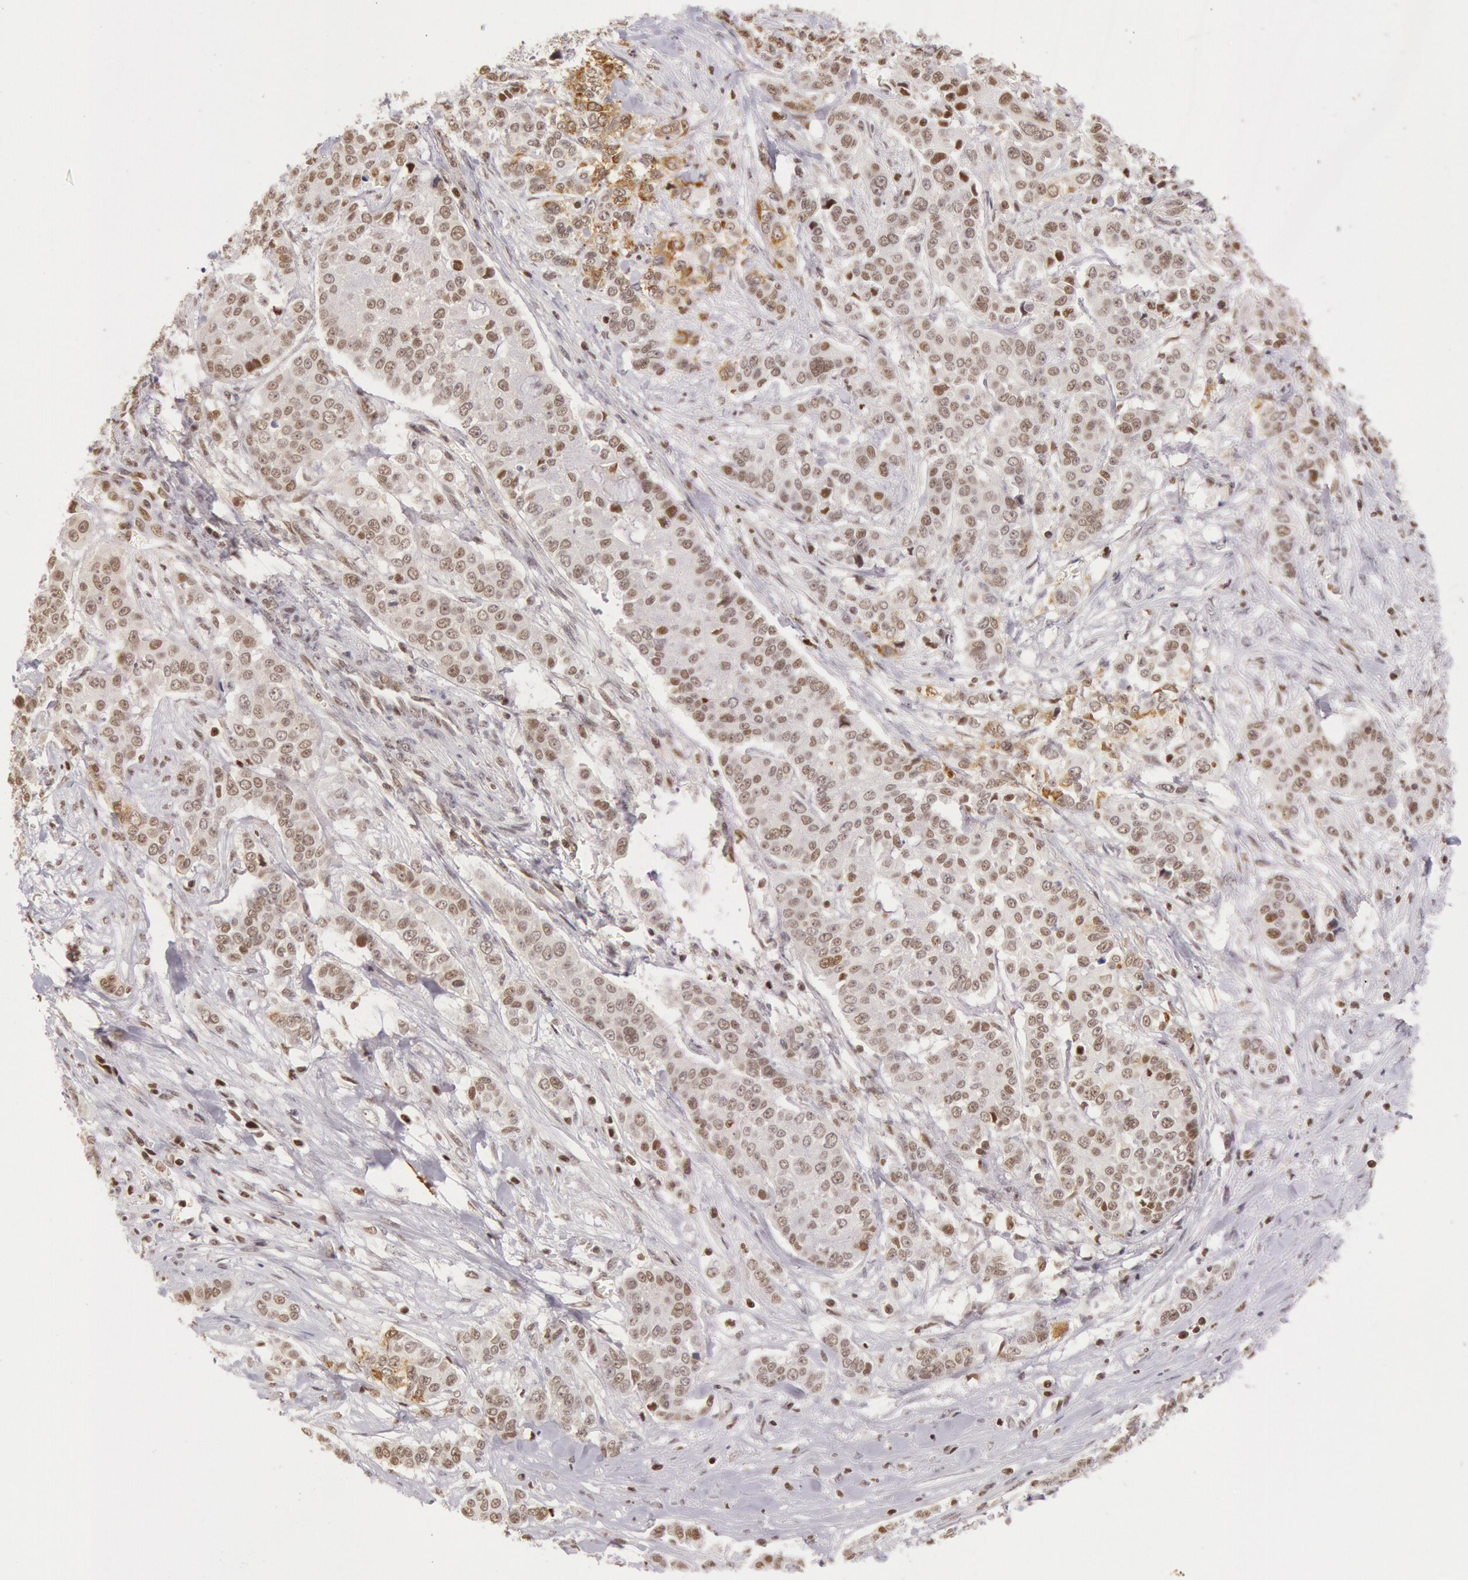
{"staining": {"intensity": "moderate", "quantity": "25%-75%", "location": "nuclear"}, "tissue": "pancreatic cancer", "cell_type": "Tumor cells", "image_type": "cancer", "snomed": [{"axis": "morphology", "description": "Adenocarcinoma, NOS"}, {"axis": "topography", "description": "Pancreas"}], "caption": "This photomicrograph exhibits IHC staining of pancreatic adenocarcinoma, with medium moderate nuclear expression in about 25%-75% of tumor cells.", "gene": "ESS2", "patient": {"sex": "female", "age": 52}}